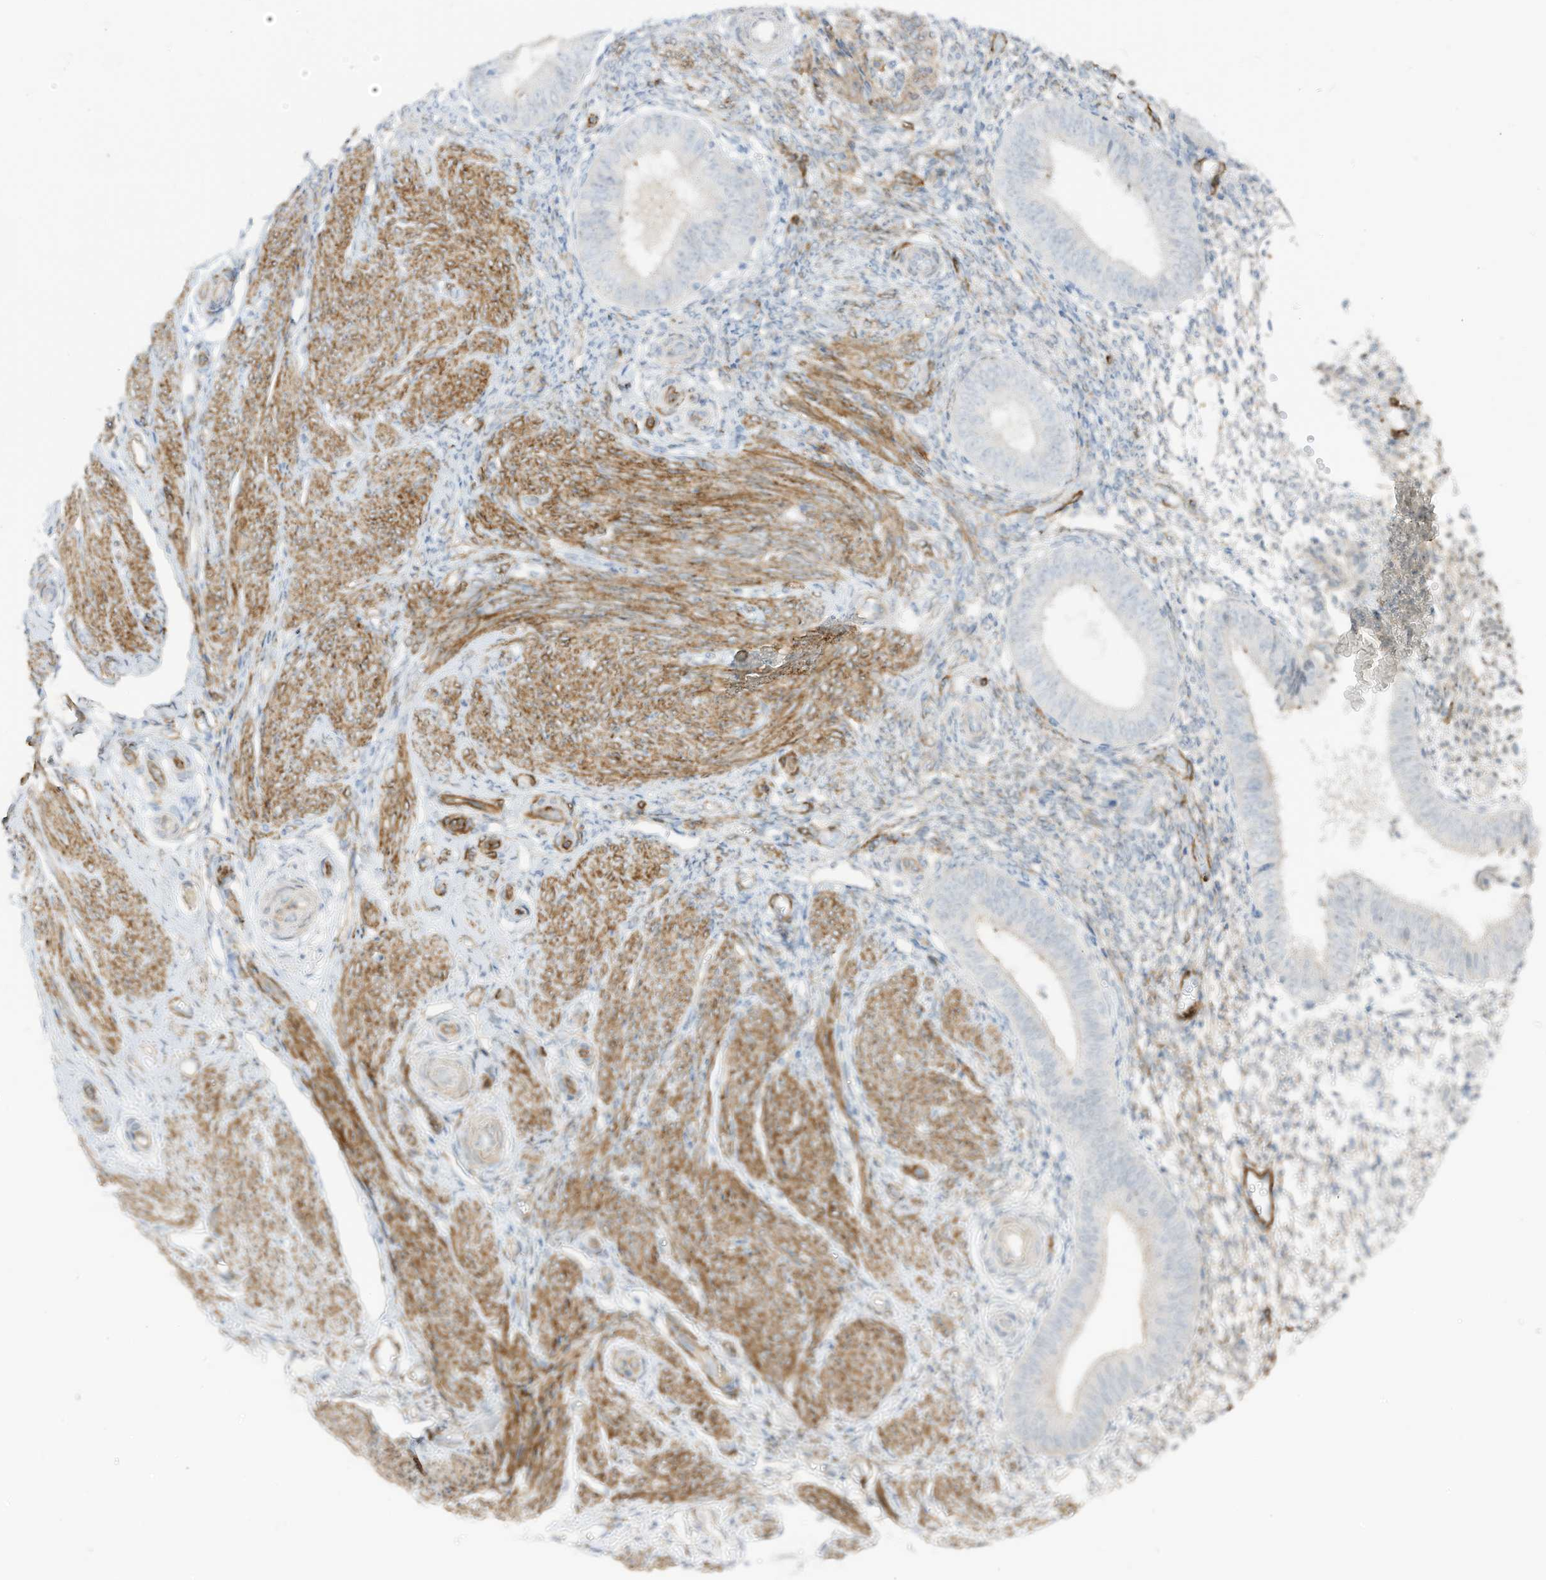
{"staining": {"intensity": "moderate", "quantity": "<25%", "location": "cytoplasmic/membranous"}, "tissue": "endometrium", "cell_type": "Cells in endometrial stroma", "image_type": "normal", "snomed": [{"axis": "morphology", "description": "Normal tissue, NOS"}, {"axis": "topography", "description": "Uterus"}, {"axis": "topography", "description": "Endometrium"}], "caption": "Immunohistochemical staining of normal human endometrium demonstrates <25% levels of moderate cytoplasmic/membranous protein positivity in about <25% of cells in endometrial stroma.", "gene": "C11orf87", "patient": {"sex": "female", "age": 48}}